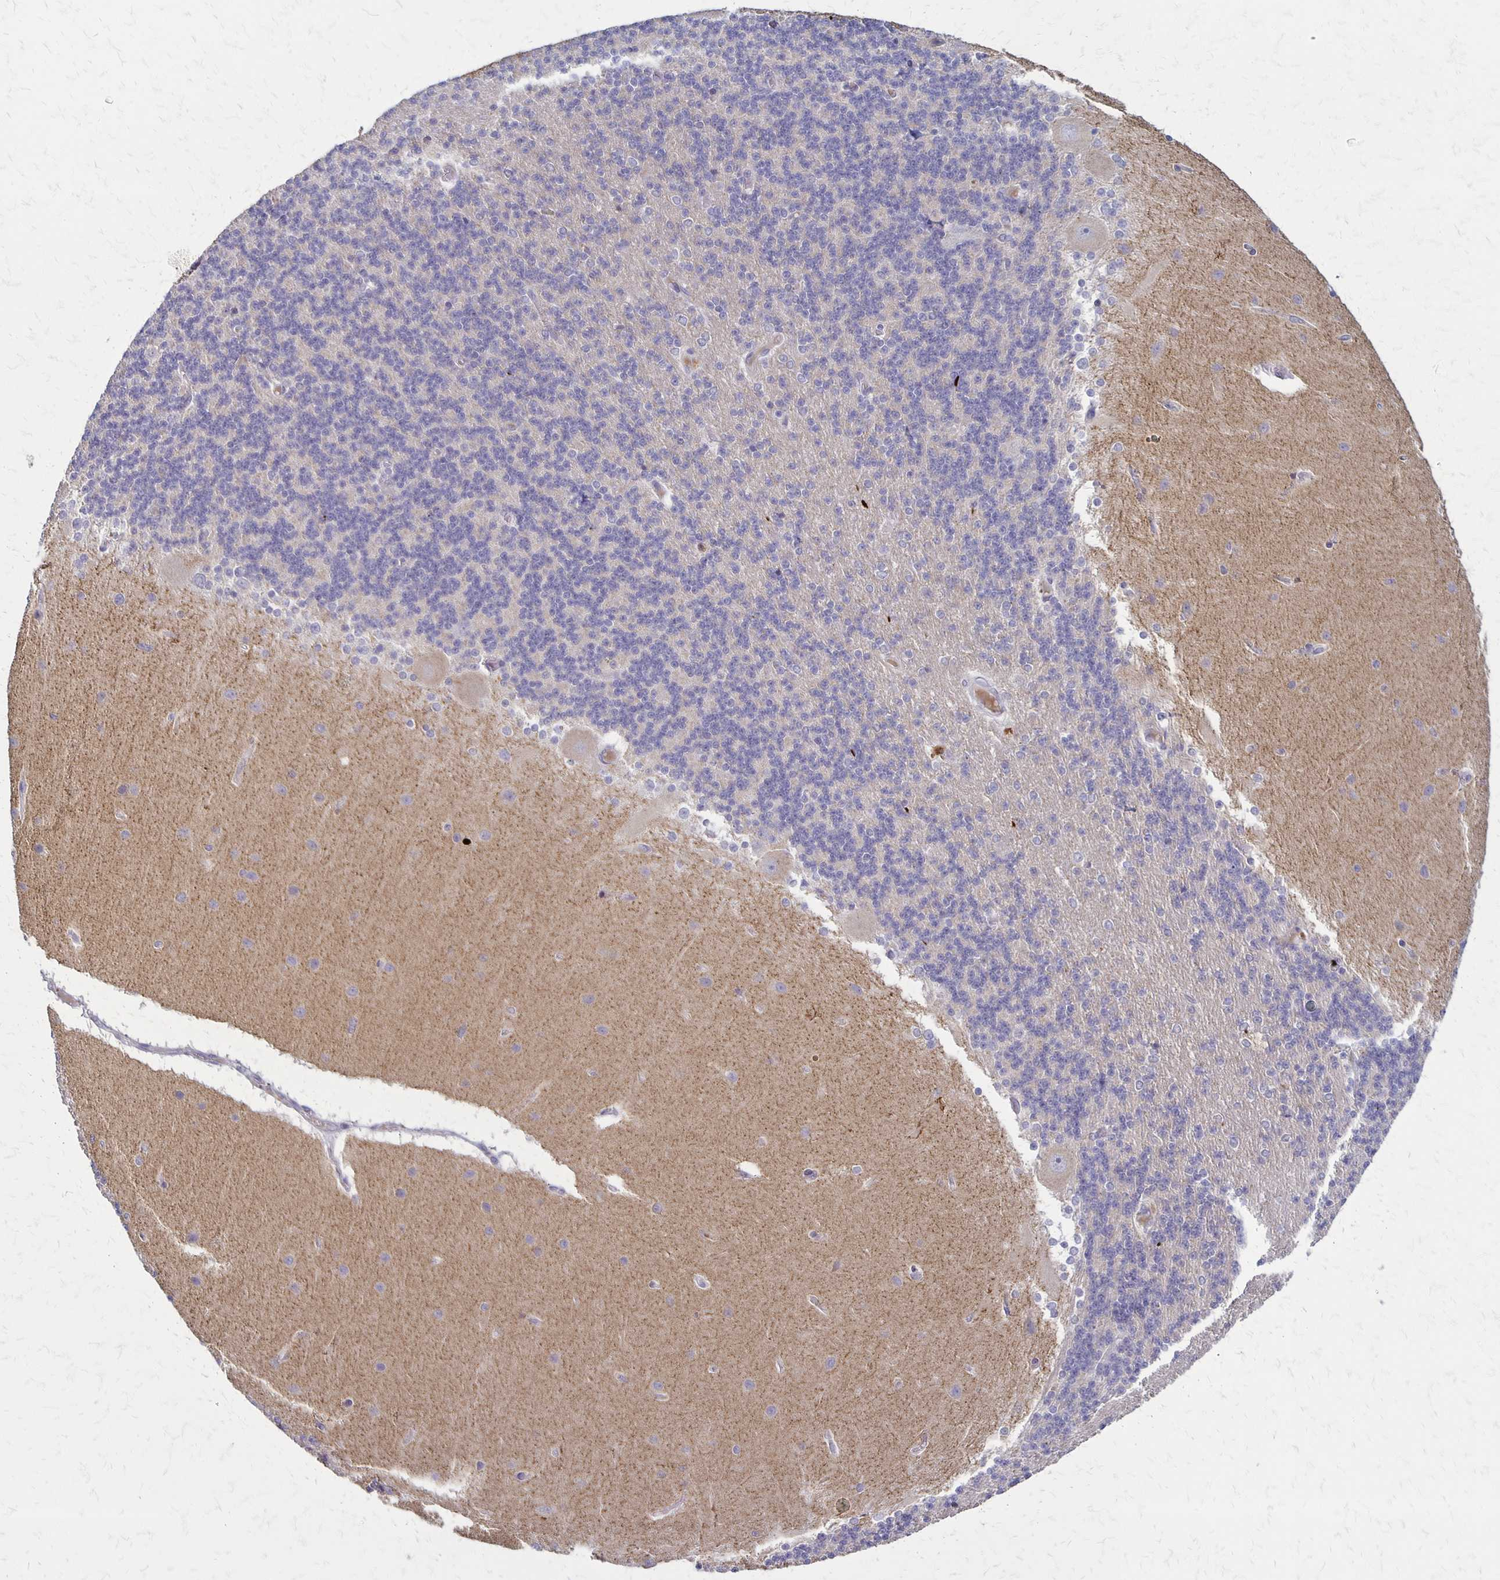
{"staining": {"intensity": "negative", "quantity": "none", "location": "none"}, "tissue": "cerebellum", "cell_type": "Cells in granular layer", "image_type": "normal", "snomed": [{"axis": "morphology", "description": "Normal tissue, NOS"}, {"axis": "topography", "description": "Cerebellum"}], "caption": "Cerebellum was stained to show a protein in brown. There is no significant staining in cells in granular layer. The staining is performed using DAB (3,3'-diaminobenzidine) brown chromogen with nuclei counter-stained in using hematoxylin.", "gene": "SEPTIN5", "patient": {"sex": "female", "age": 54}}